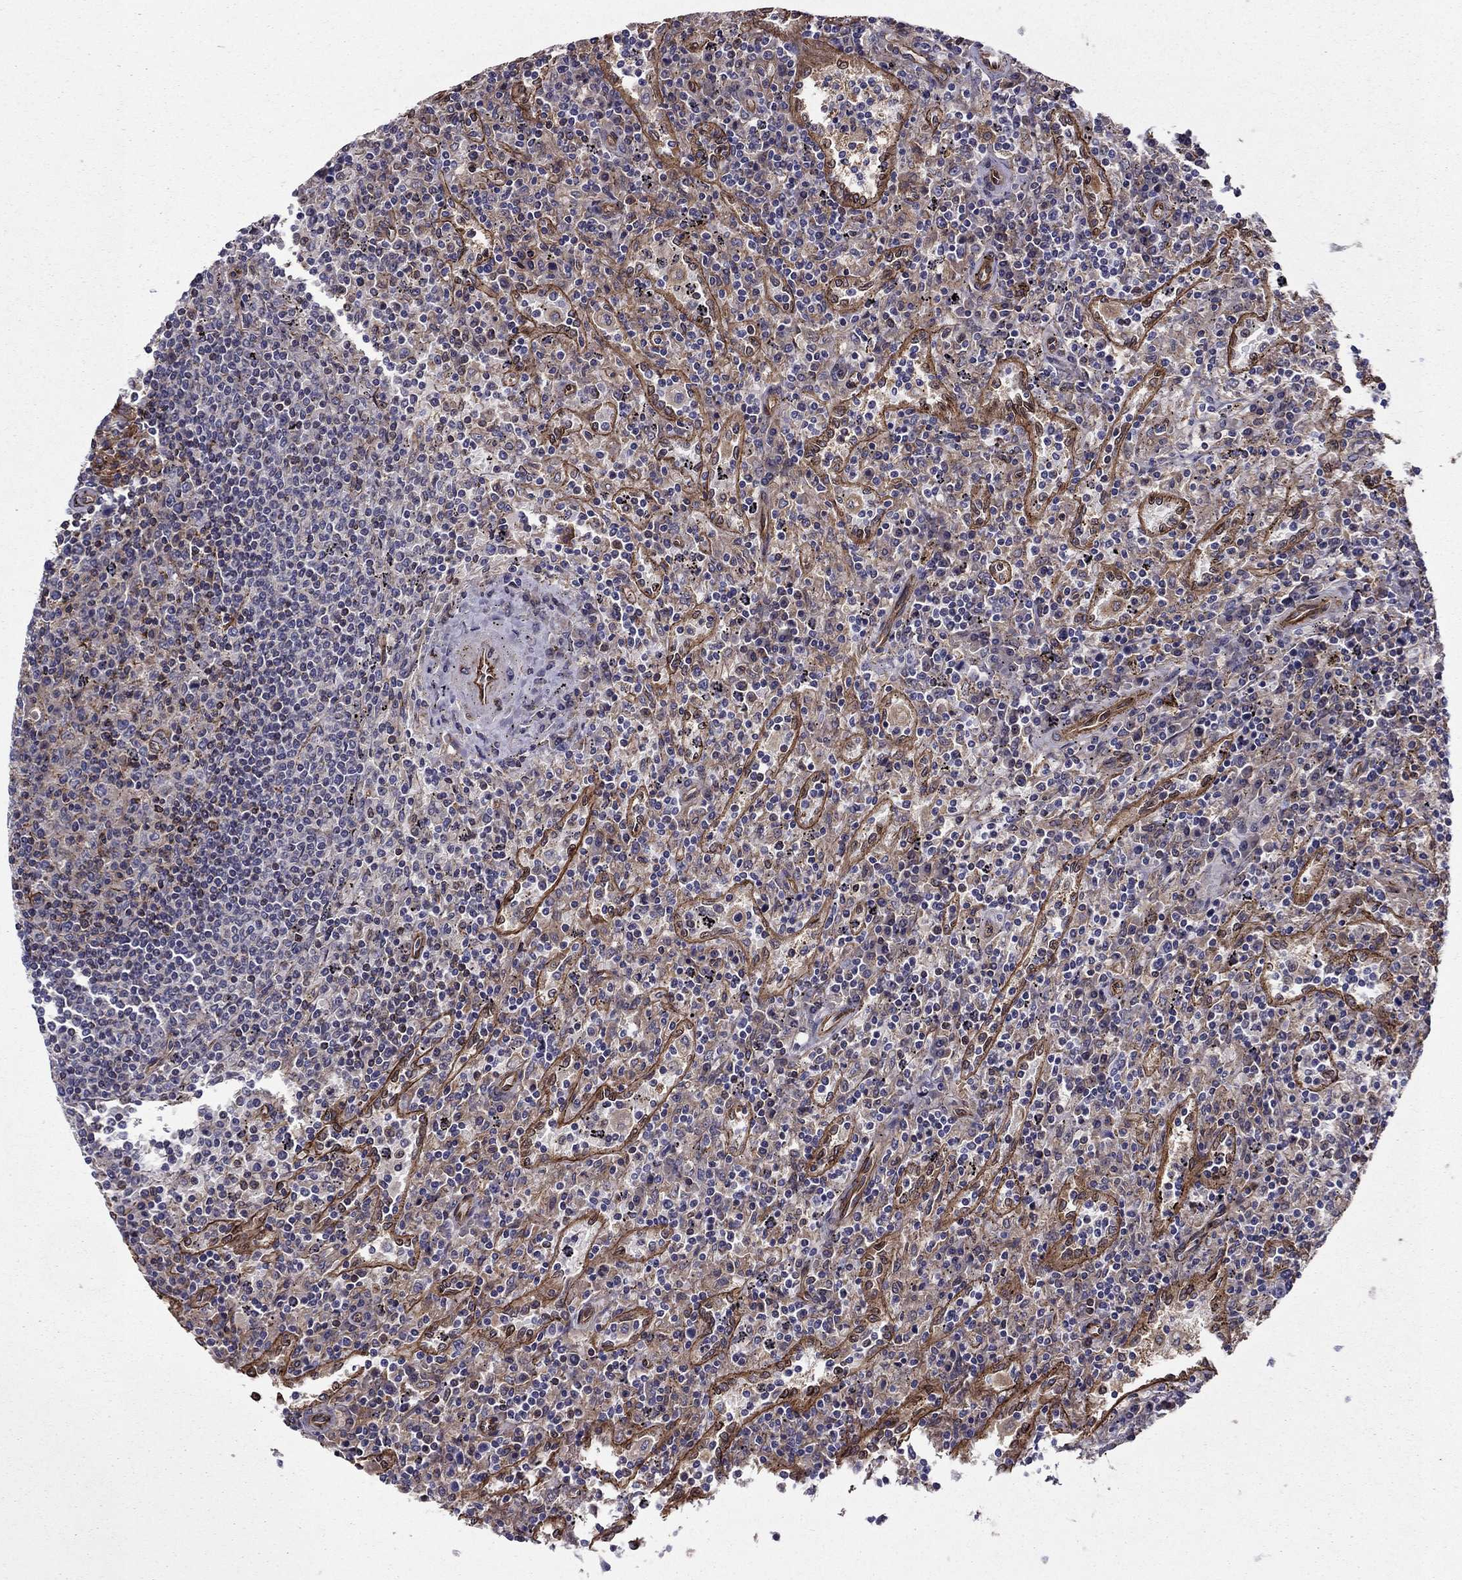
{"staining": {"intensity": "weak", "quantity": "25%-75%", "location": "cytoplasmic/membranous"}, "tissue": "lymphoma", "cell_type": "Tumor cells", "image_type": "cancer", "snomed": [{"axis": "morphology", "description": "Malignant lymphoma, non-Hodgkin's type, Low grade"}, {"axis": "topography", "description": "Spleen"}], "caption": "Weak cytoplasmic/membranous protein positivity is present in approximately 25%-75% of tumor cells in lymphoma. The staining is performed using DAB brown chromogen to label protein expression. The nuclei are counter-stained blue using hematoxylin.", "gene": "SHMT1", "patient": {"sex": "male", "age": 62}}